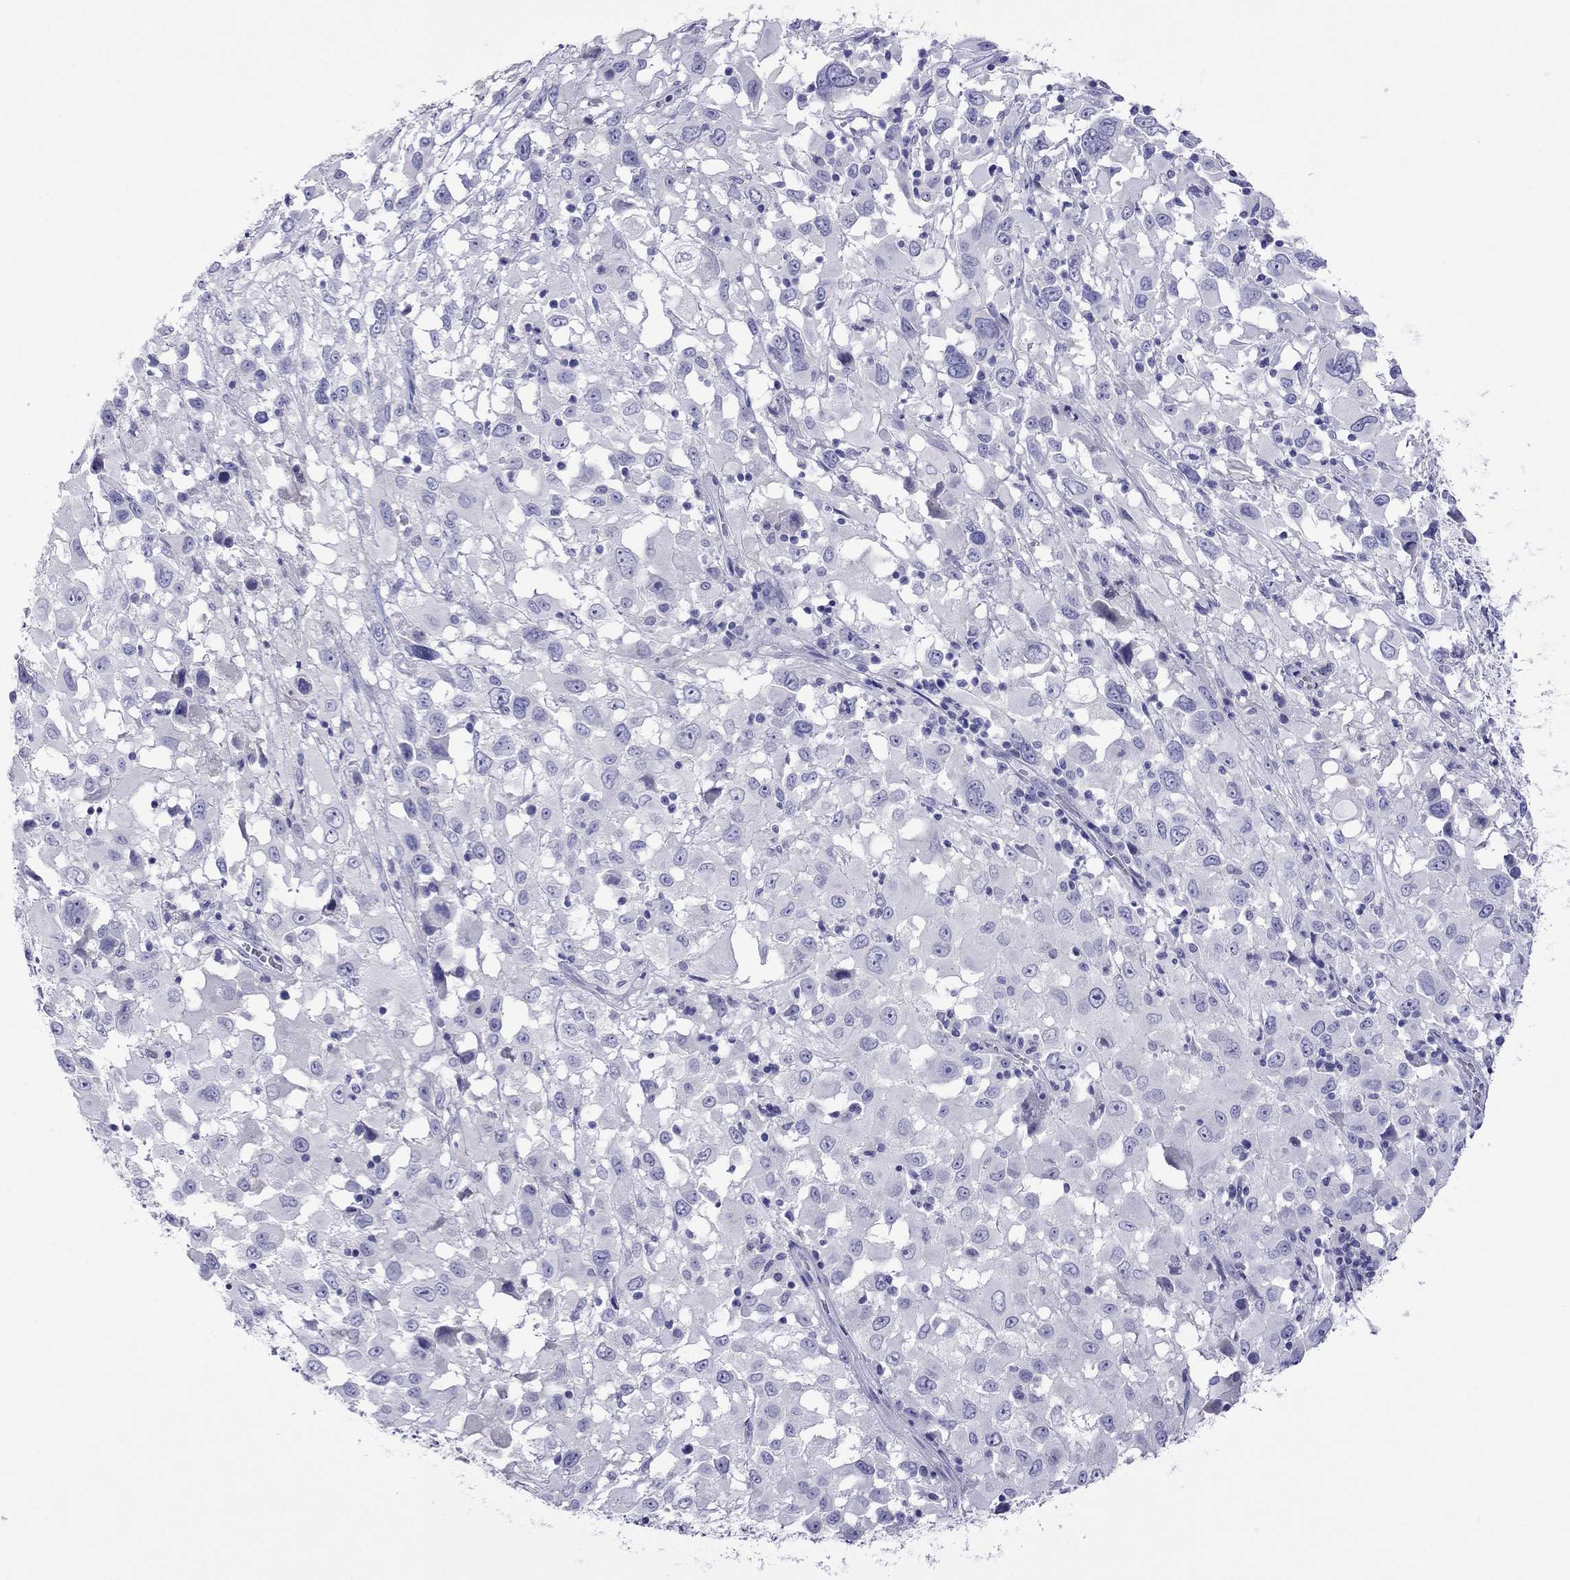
{"staining": {"intensity": "negative", "quantity": "none", "location": "none"}, "tissue": "melanoma", "cell_type": "Tumor cells", "image_type": "cancer", "snomed": [{"axis": "morphology", "description": "Malignant melanoma, Metastatic site"}, {"axis": "topography", "description": "Soft tissue"}], "caption": "Tumor cells show no significant positivity in melanoma. (Brightfield microscopy of DAB IHC at high magnification).", "gene": "PCDHA6", "patient": {"sex": "male", "age": 50}}